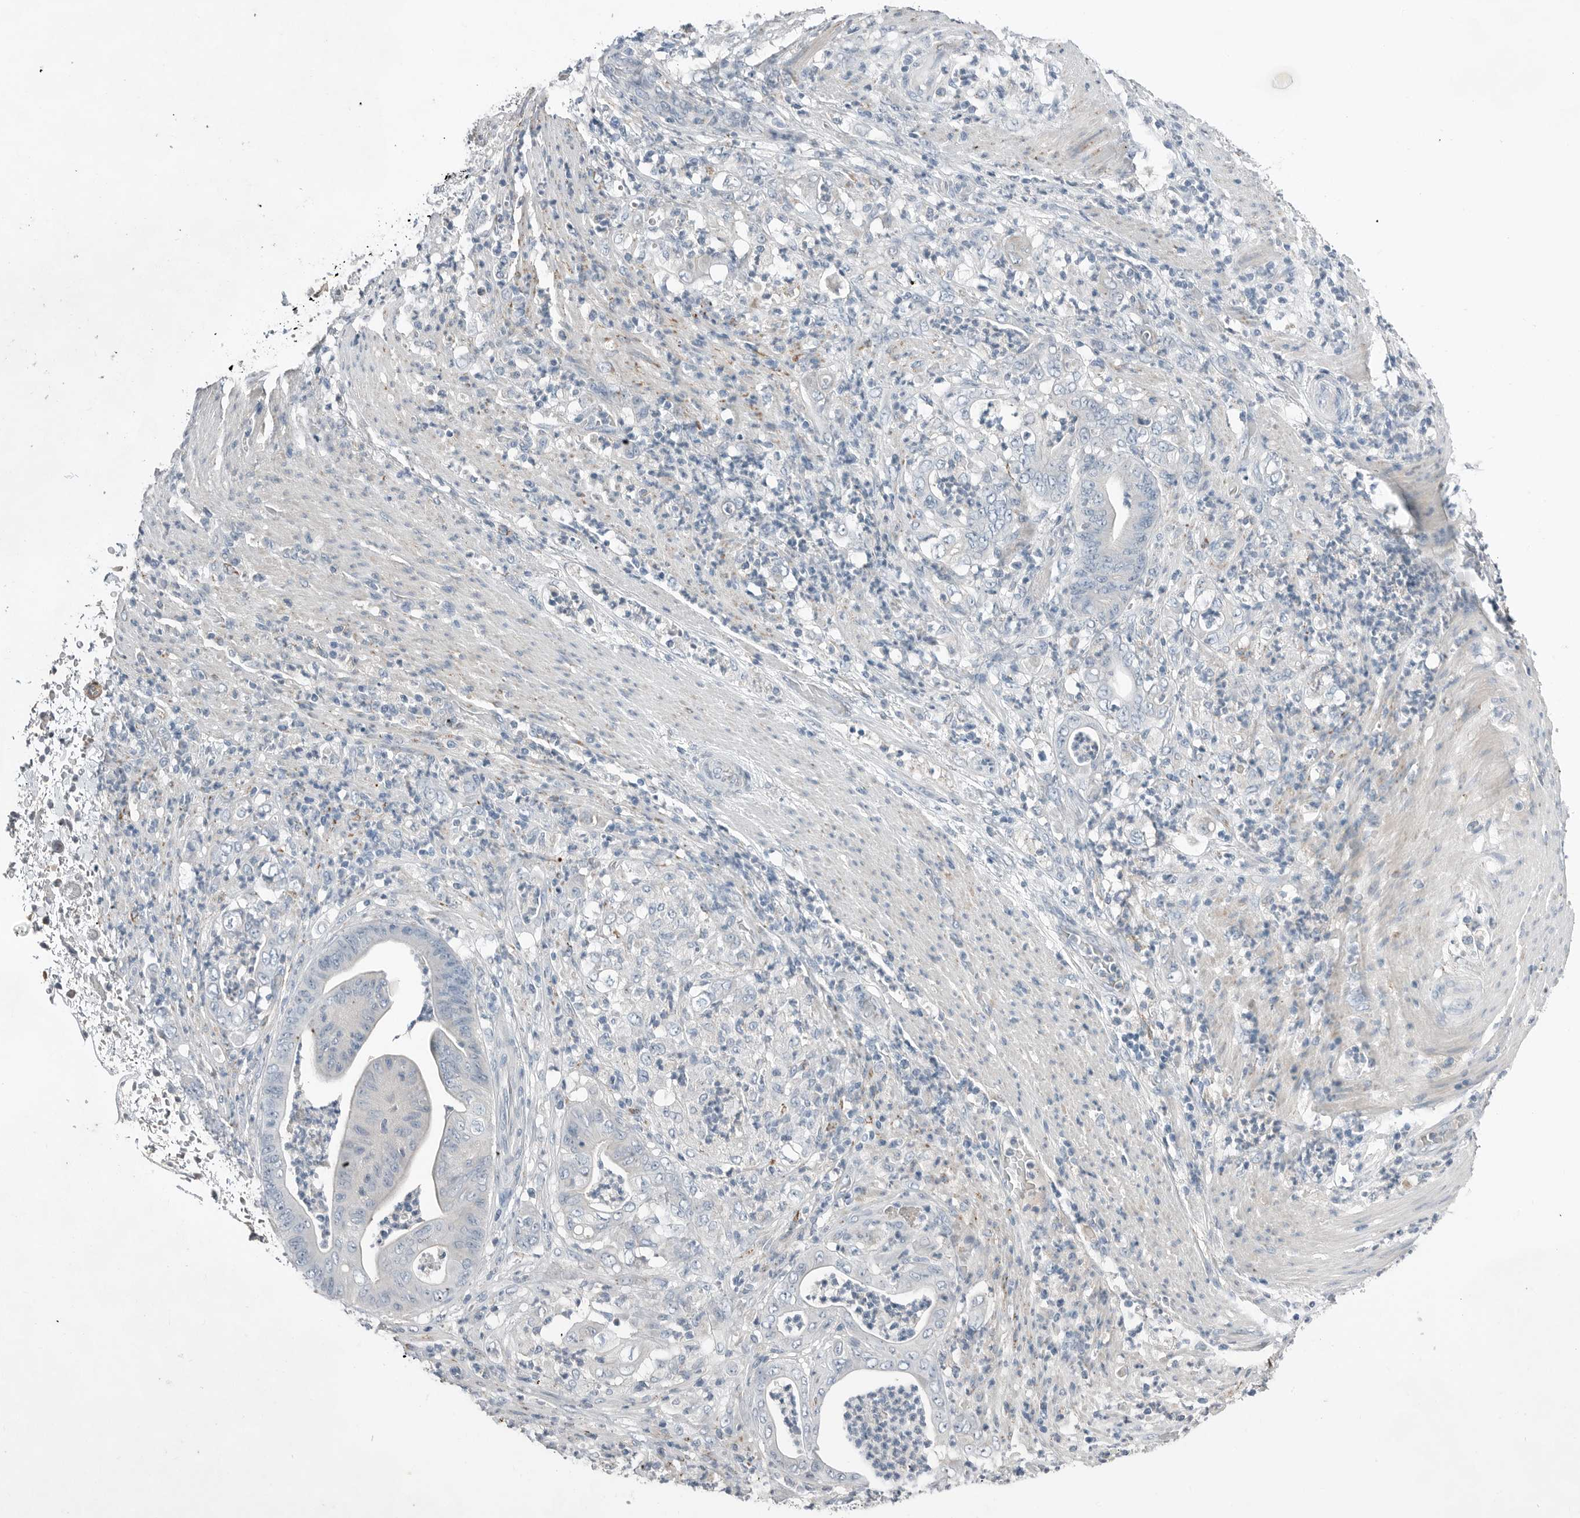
{"staining": {"intensity": "negative", "quantity": "none", "location": "none"}, "tissue": "stomach cancer", "cell_type": "Tumor cells", "image_type": "cancer", "snomed": [{"axis": "morphology", "description": "Adenocarcinoma, NOS"}, {"axis": "topography", "description": "Stomach"}], "caption": "Stomach cancer stained for a protein using immunohistochemistry demonstrates no expression tumor cells.", "gene": "SERPINB7", "patient": {"sex": "female", "age": 73}}